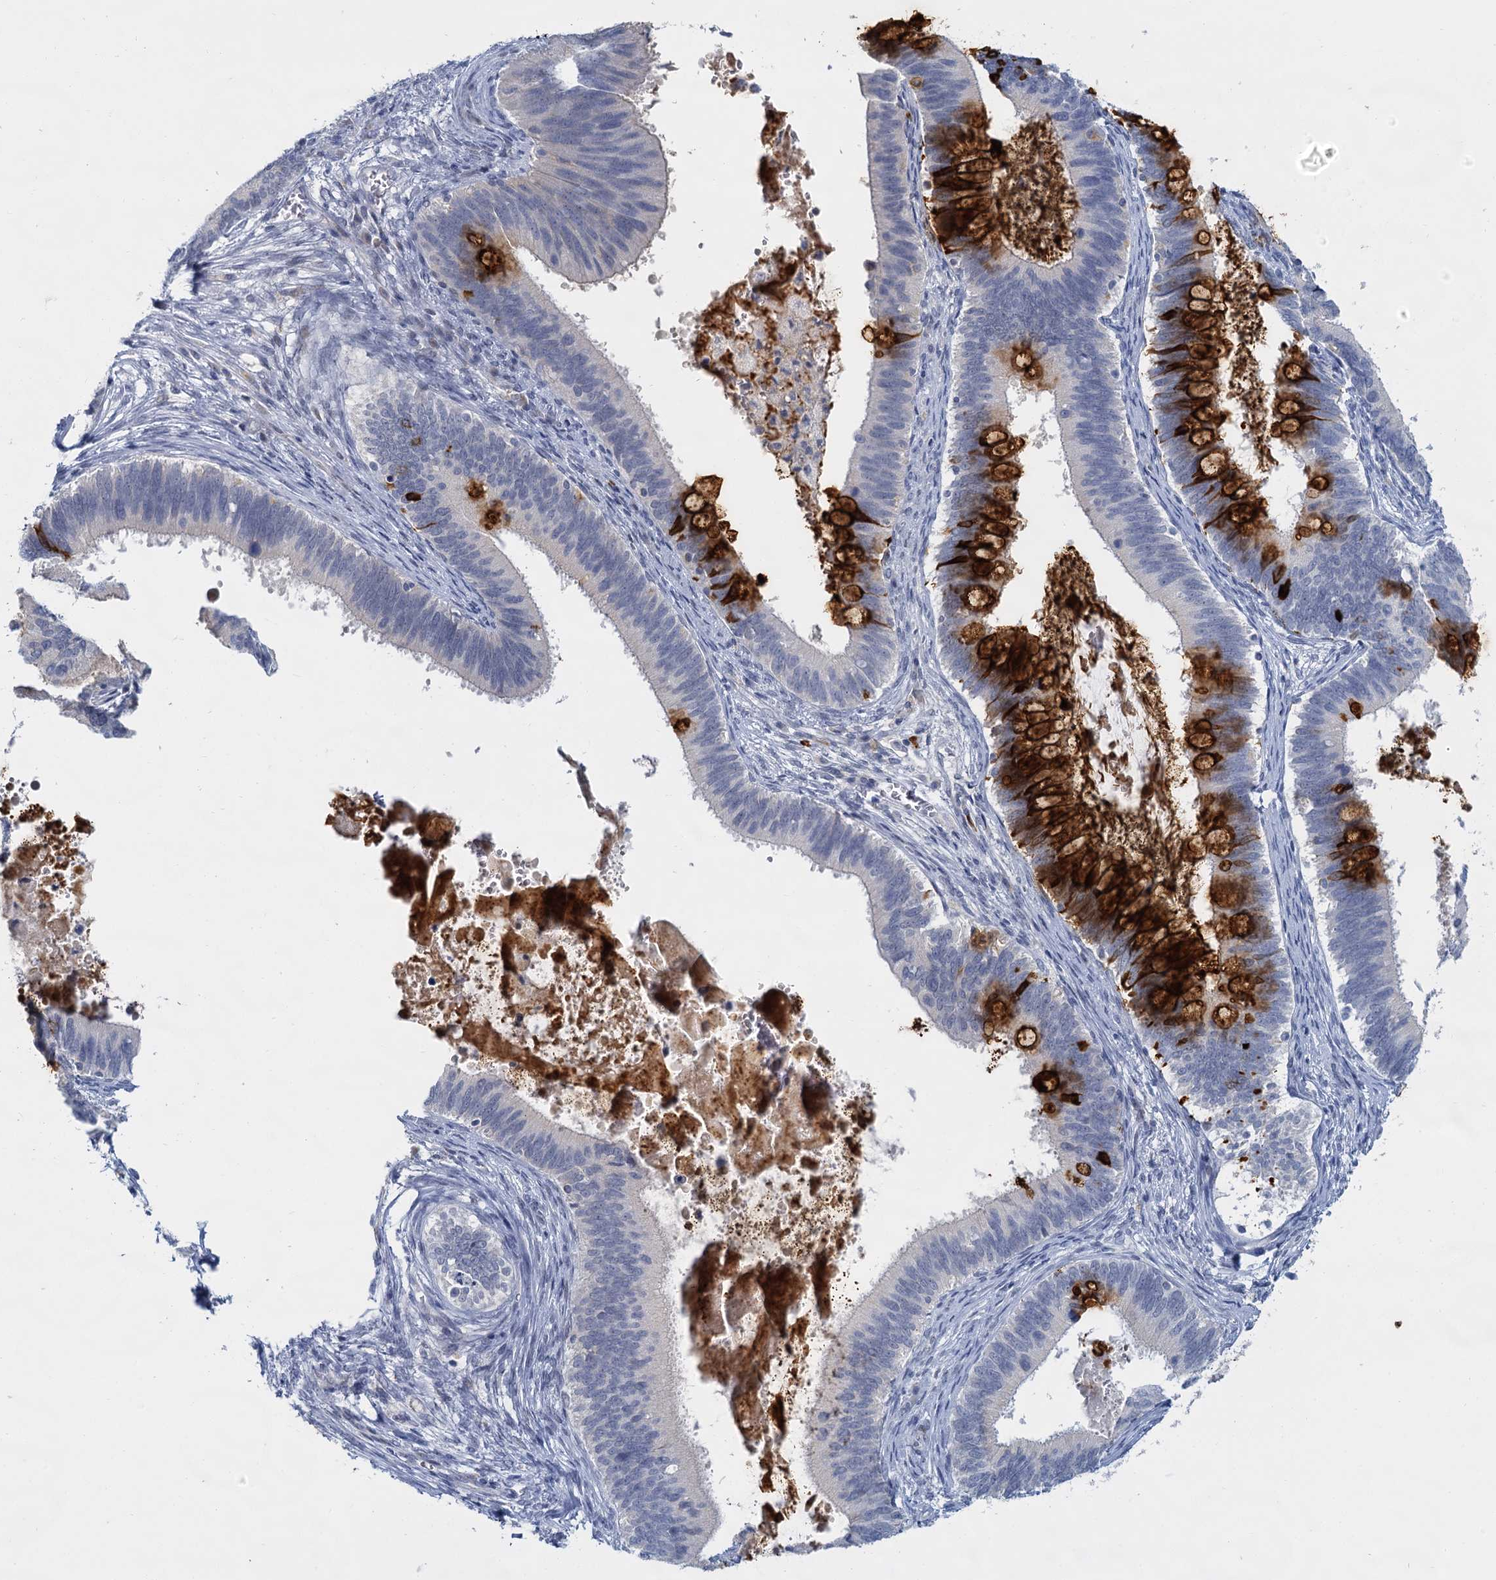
{"staining": {"intensity": "strong", "quantity": "25%-75%", "location": "cytoplasmic/membranous"}, "tissue": "cervical cancer", "cell_type": "Tumor cells", "image_type": "cancer", "snomed": [{"axis": "morphology", "description": "Adenocarcinoma, NOS"}, {"axis": "topography", "description": "Cervix"}], "caption": "Cervical cancer (adenocarcinoma) stained for a protein shows strong cytoplasmic/membranous positivity in tumor cells.", "gene": "ACRBP", "patient": {"sex": "female", "age": 42}}